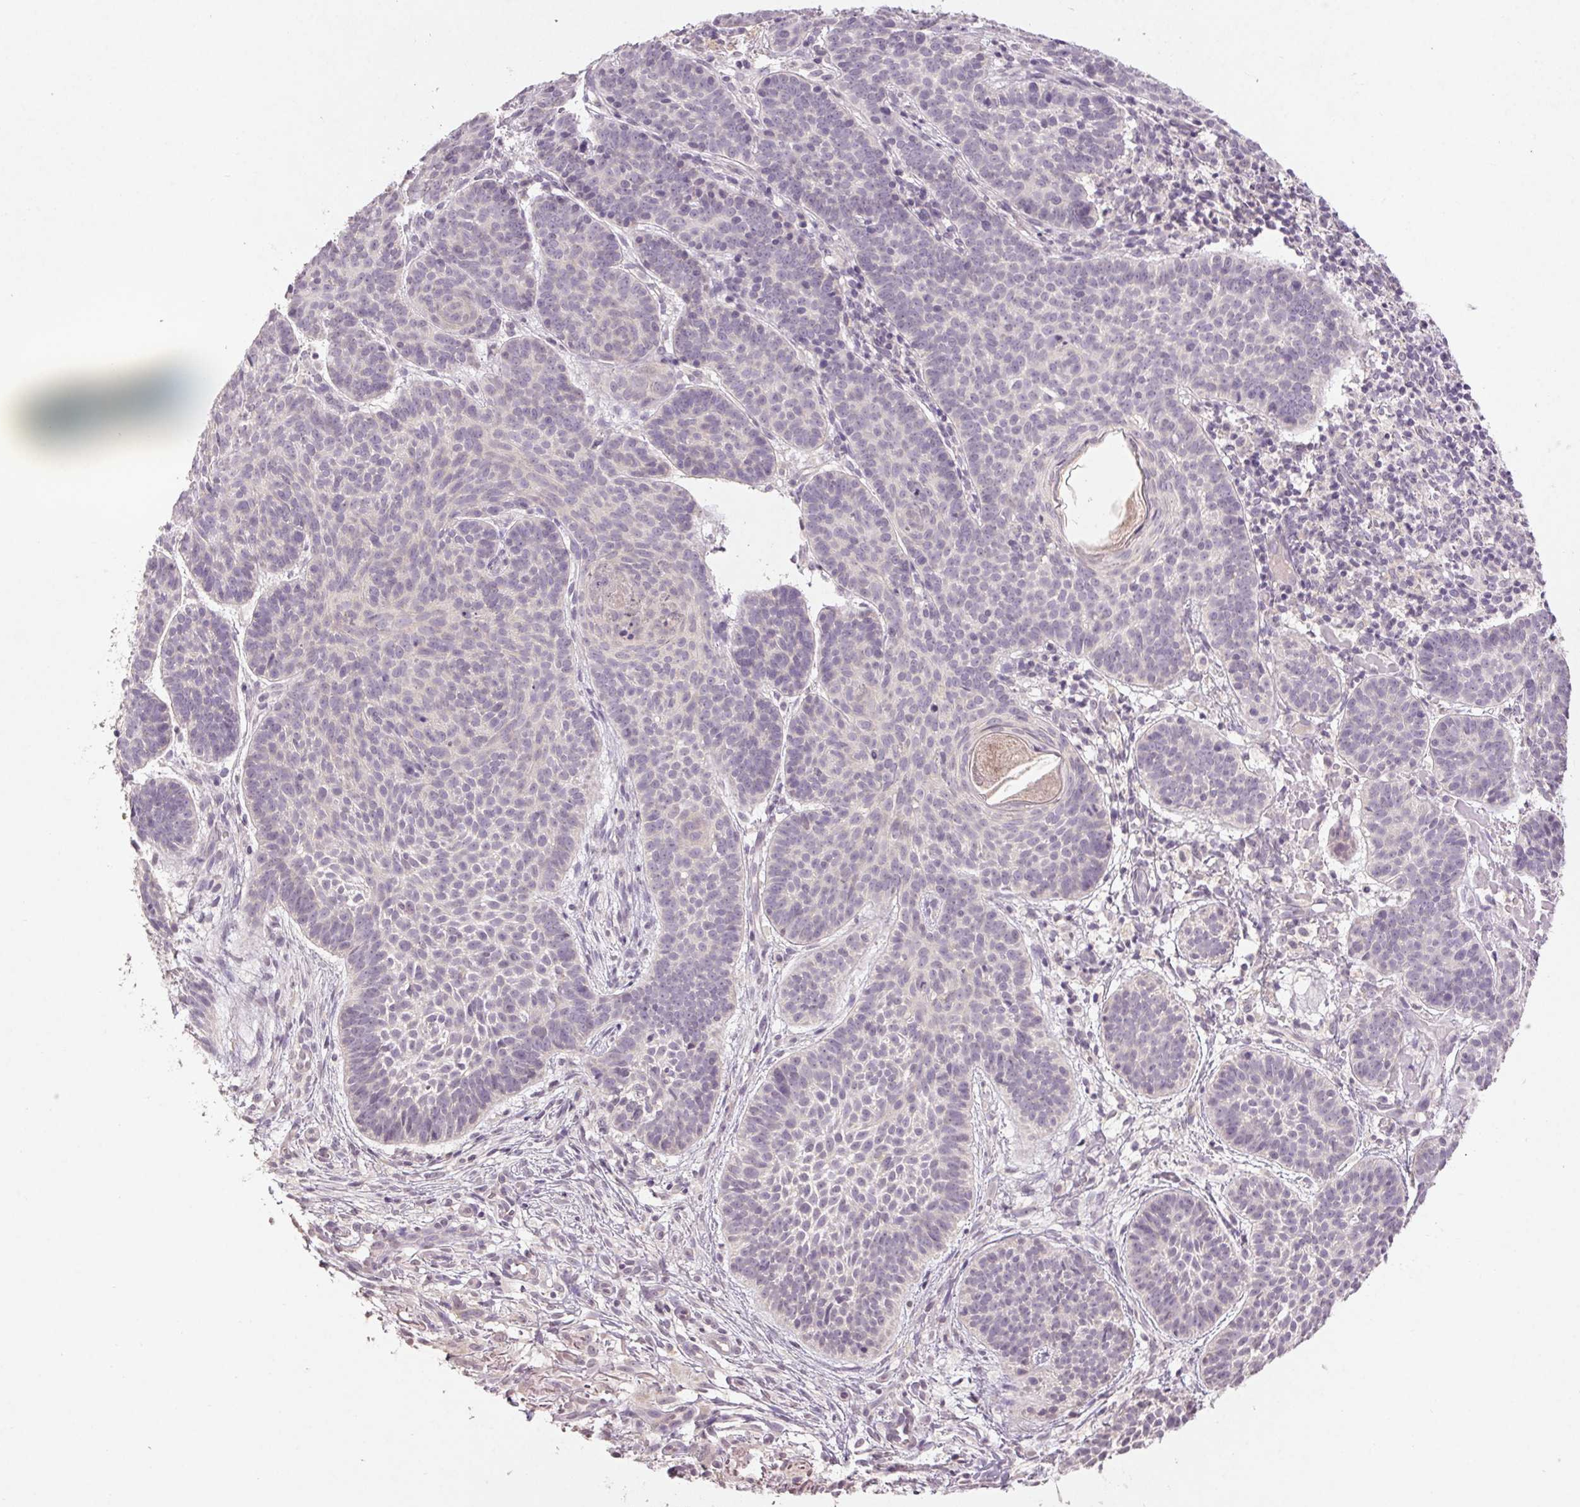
{"staining": {"intensity": "negative", "quantity": "none", "location": "none"}, "tissue": "skin cancer", "cell_type": "Tumor cells", "image_type": "cancer", "snomed": [{"axis": "morphology", "description": "Basal cell carcinoma"}, {"axis": "topography", "description": "Skin"}], "caption": "IHC micrograph of neoplastic tissue: skin cancer (basal cell carcinoma) stained with DAB (3,3'-diaminobenzidine) displays no significant protein positivity in tumor cells.", "gene": "KLRC3", "patient": {"sex": "male", "age": 72}}